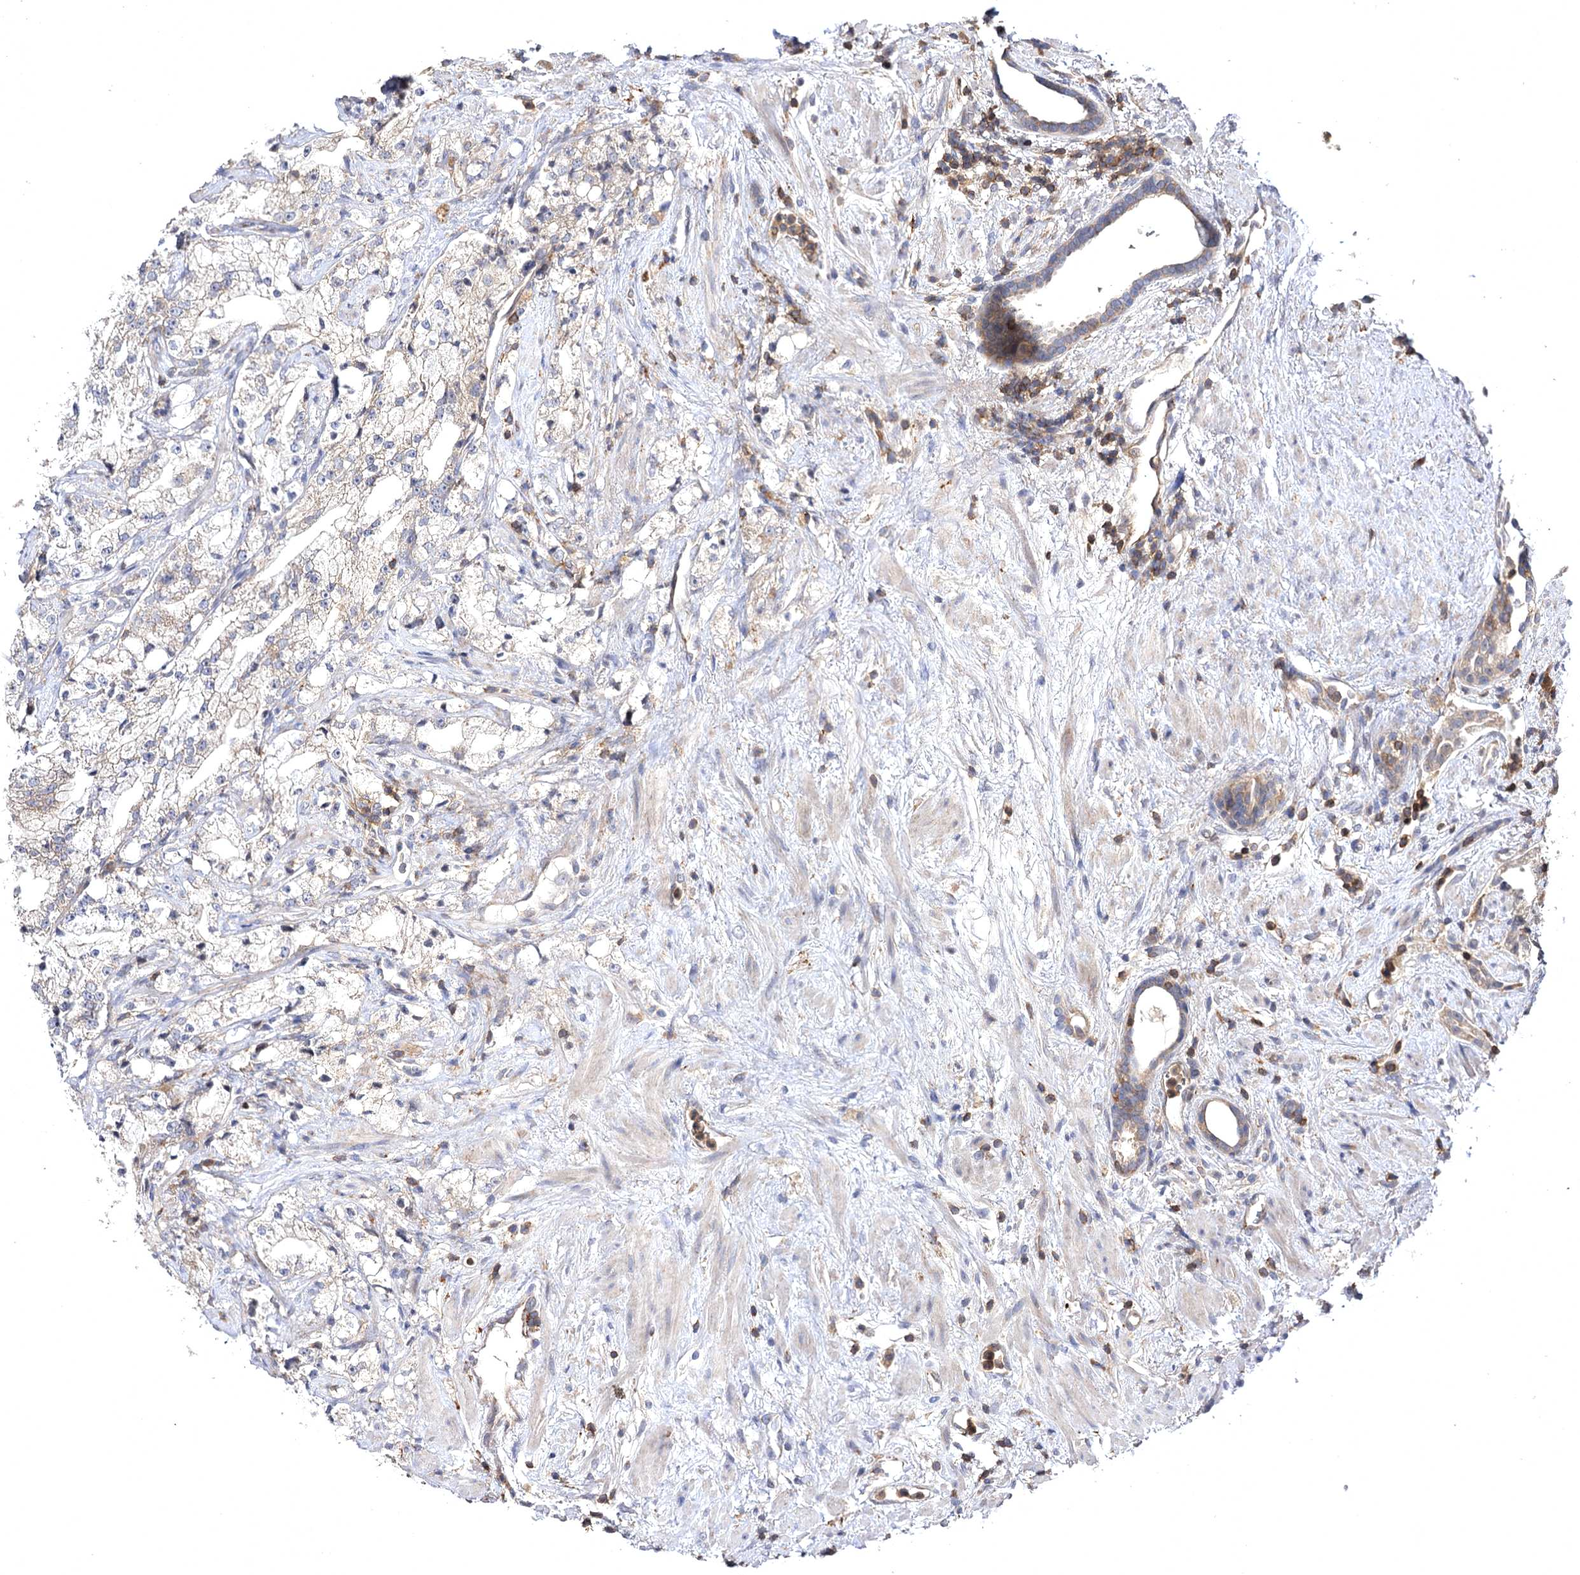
{"staining": {"intensity": "weak", "quantity": "25%-75%", "location": "cytoplasmic/membranous"}, "tissue": "prostate cancer", "cell_type": "Tumor cells", "image_type": "cancer", "snomed": [{"axis": "morphology", "description": "Adenocarcinoma, High grade"}, {"axis": "topography", "description": "Prostate"}], "caption": "Immunohistochemical staining of human prostate cancer (adenocarcinoma (high-grade)) displays low levels of weak cytoplasmic/membranous expression in about 25%-75% of tumor cells.", "gene": "BCR", "patient": {"sex": "male", "age": 64}}